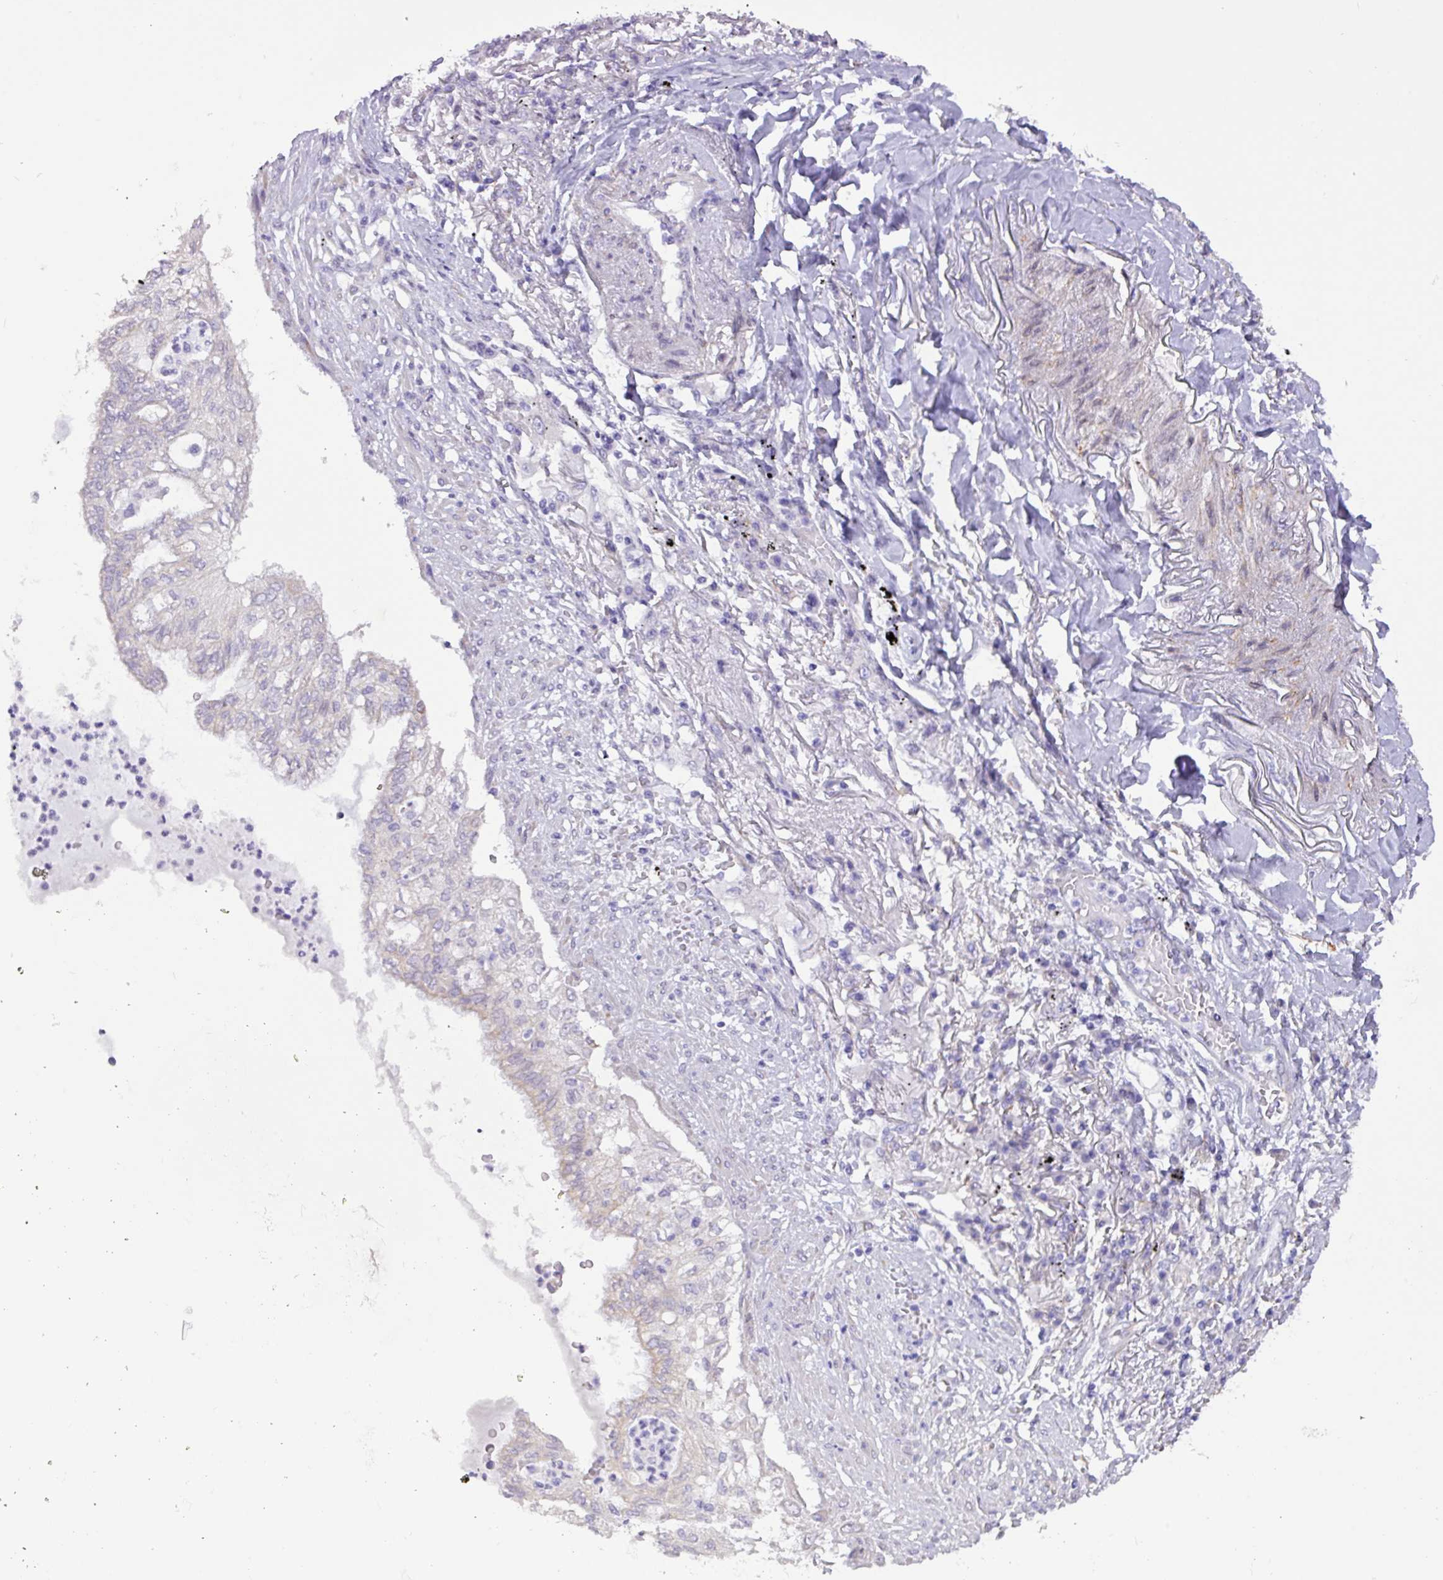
{"staining": {"intensity": "weak", "quantity": "<25%", "location": "cytoplasmic/membranous"}, "tissue": "lung cancer", "cell_type": "Tumor cells", "image_type": "cancer", "snomed": [{"axis": "morphology", "description": "Adenocarcinoma, NOS"}, {"axis": "topography", "description": "Lung"}], "caption": "The photomicrograph displays no staining of tumor cells in lung adenocarcinoma.", "gene": "SLC38A1", "patient": {"sex": "female", "age": 70}}